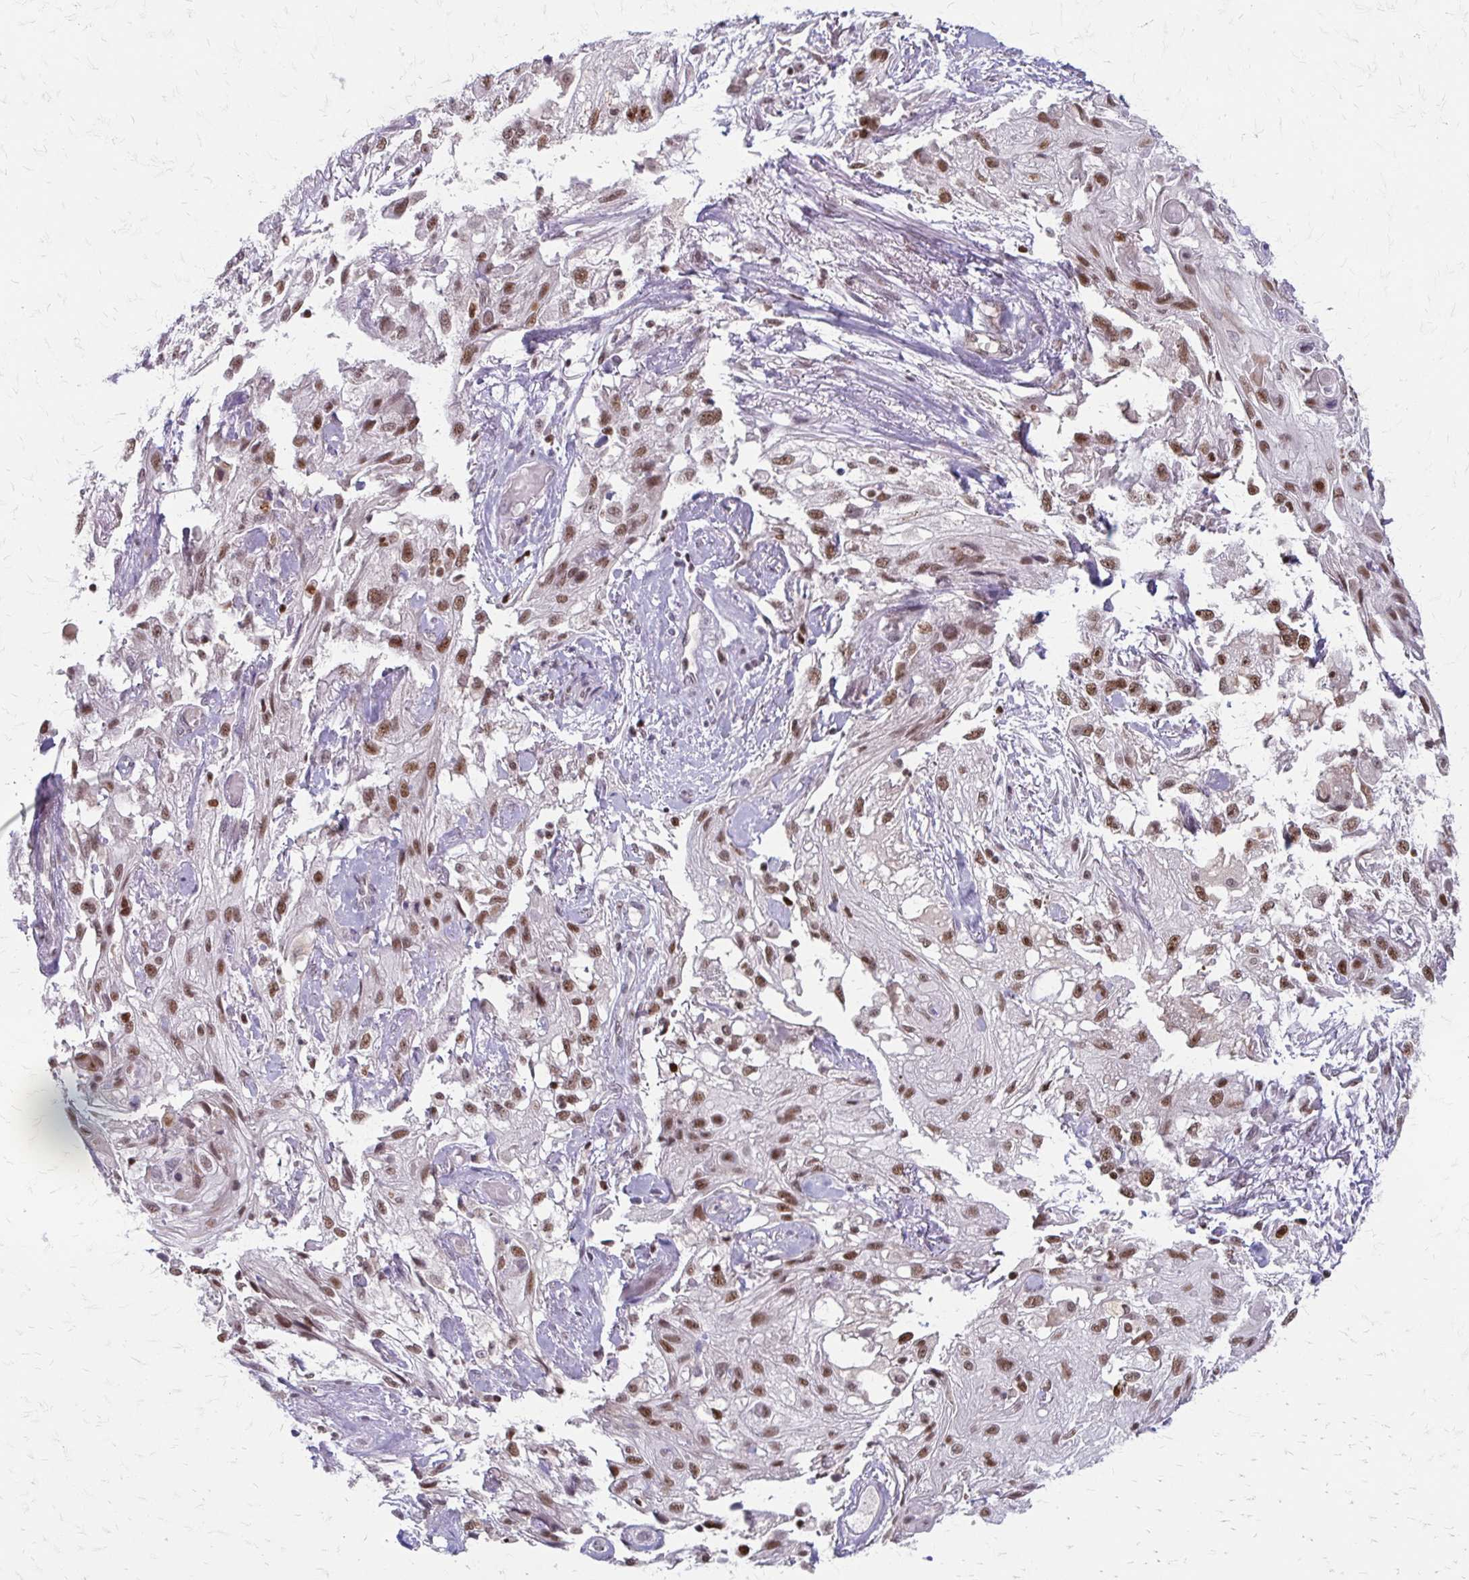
{"staining": {"intensity": "moderate", "quantity": ">75%", "location": "nuclear"}, "tissue": "skin cancer", "cell_type": "Tumor cells", "image_type": "cancer", "snomed": [{"axis": "morphology", "description": "Squamous cell carcinoma, NOS"}, {"axis": "topography", "description": "Skin"}, {"axis": "topography", "description": "Vulva"}], "caption": "Protein analysis of squamous cell carcinoma (skin) tissue reveals moderate nuclear staining in approximately >75% of tumor cells.", "gene": "EED", "patient": {"sex": "female", "age": 86}}